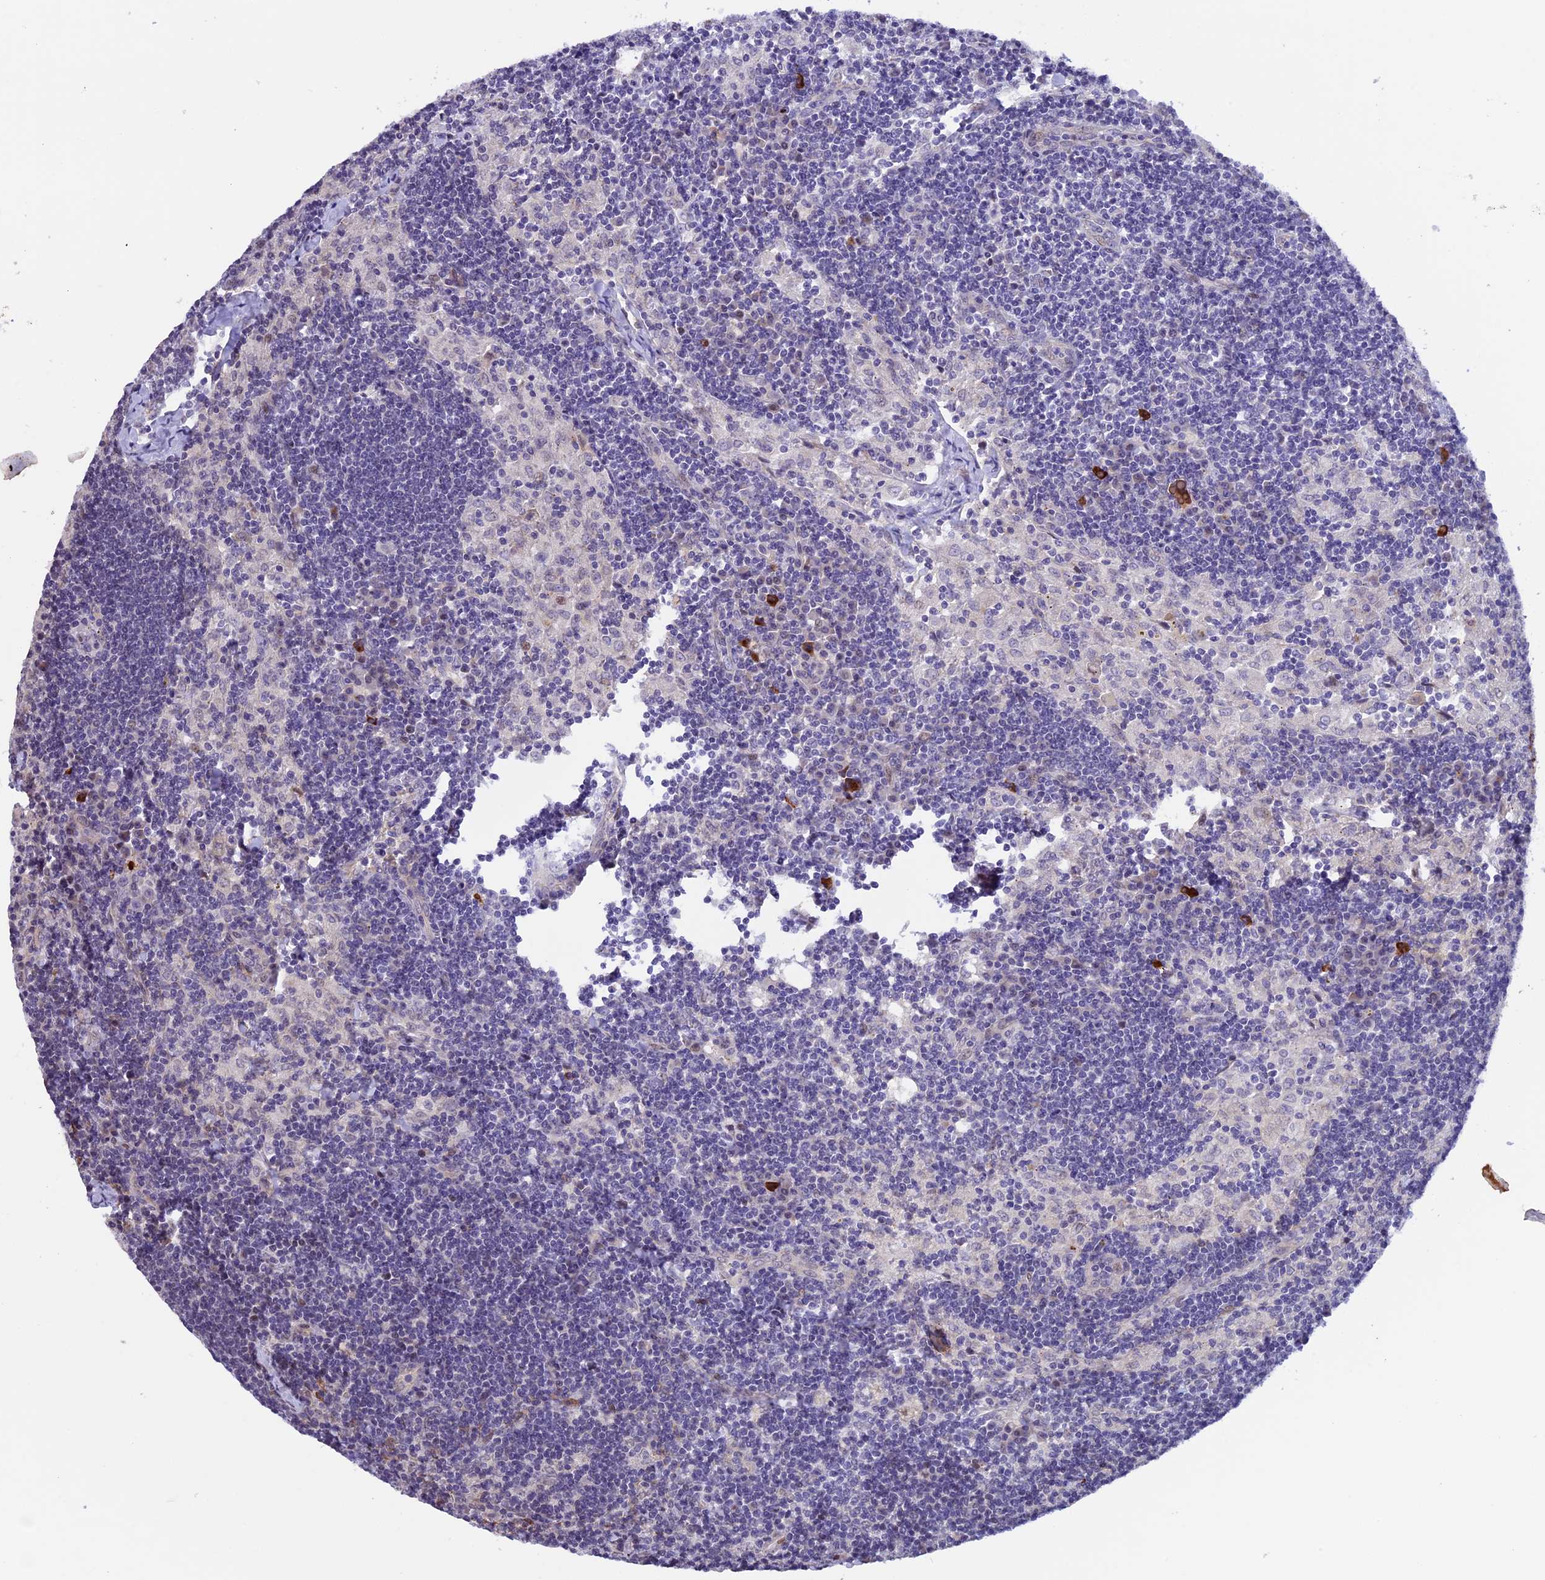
{"staining": {"intensity": "negative", "quantity": "none", "location": "none"}, "tissue": "lymph node", "cell_type": "Germinal center cells", "image_type": "normal", "snomed": [{"axis": "morphology", "description": "Normal tissue, NOS"}, {"axis": "topography", "description": "Lymph node"}], "caption": "Immunohistochemistry (IHC) image of benign lymph node stained for a protein (brown), which shows no staining in germinal center cells.", "gene": "TMEM171", "patient": {"sex": "male", "age": 24}}